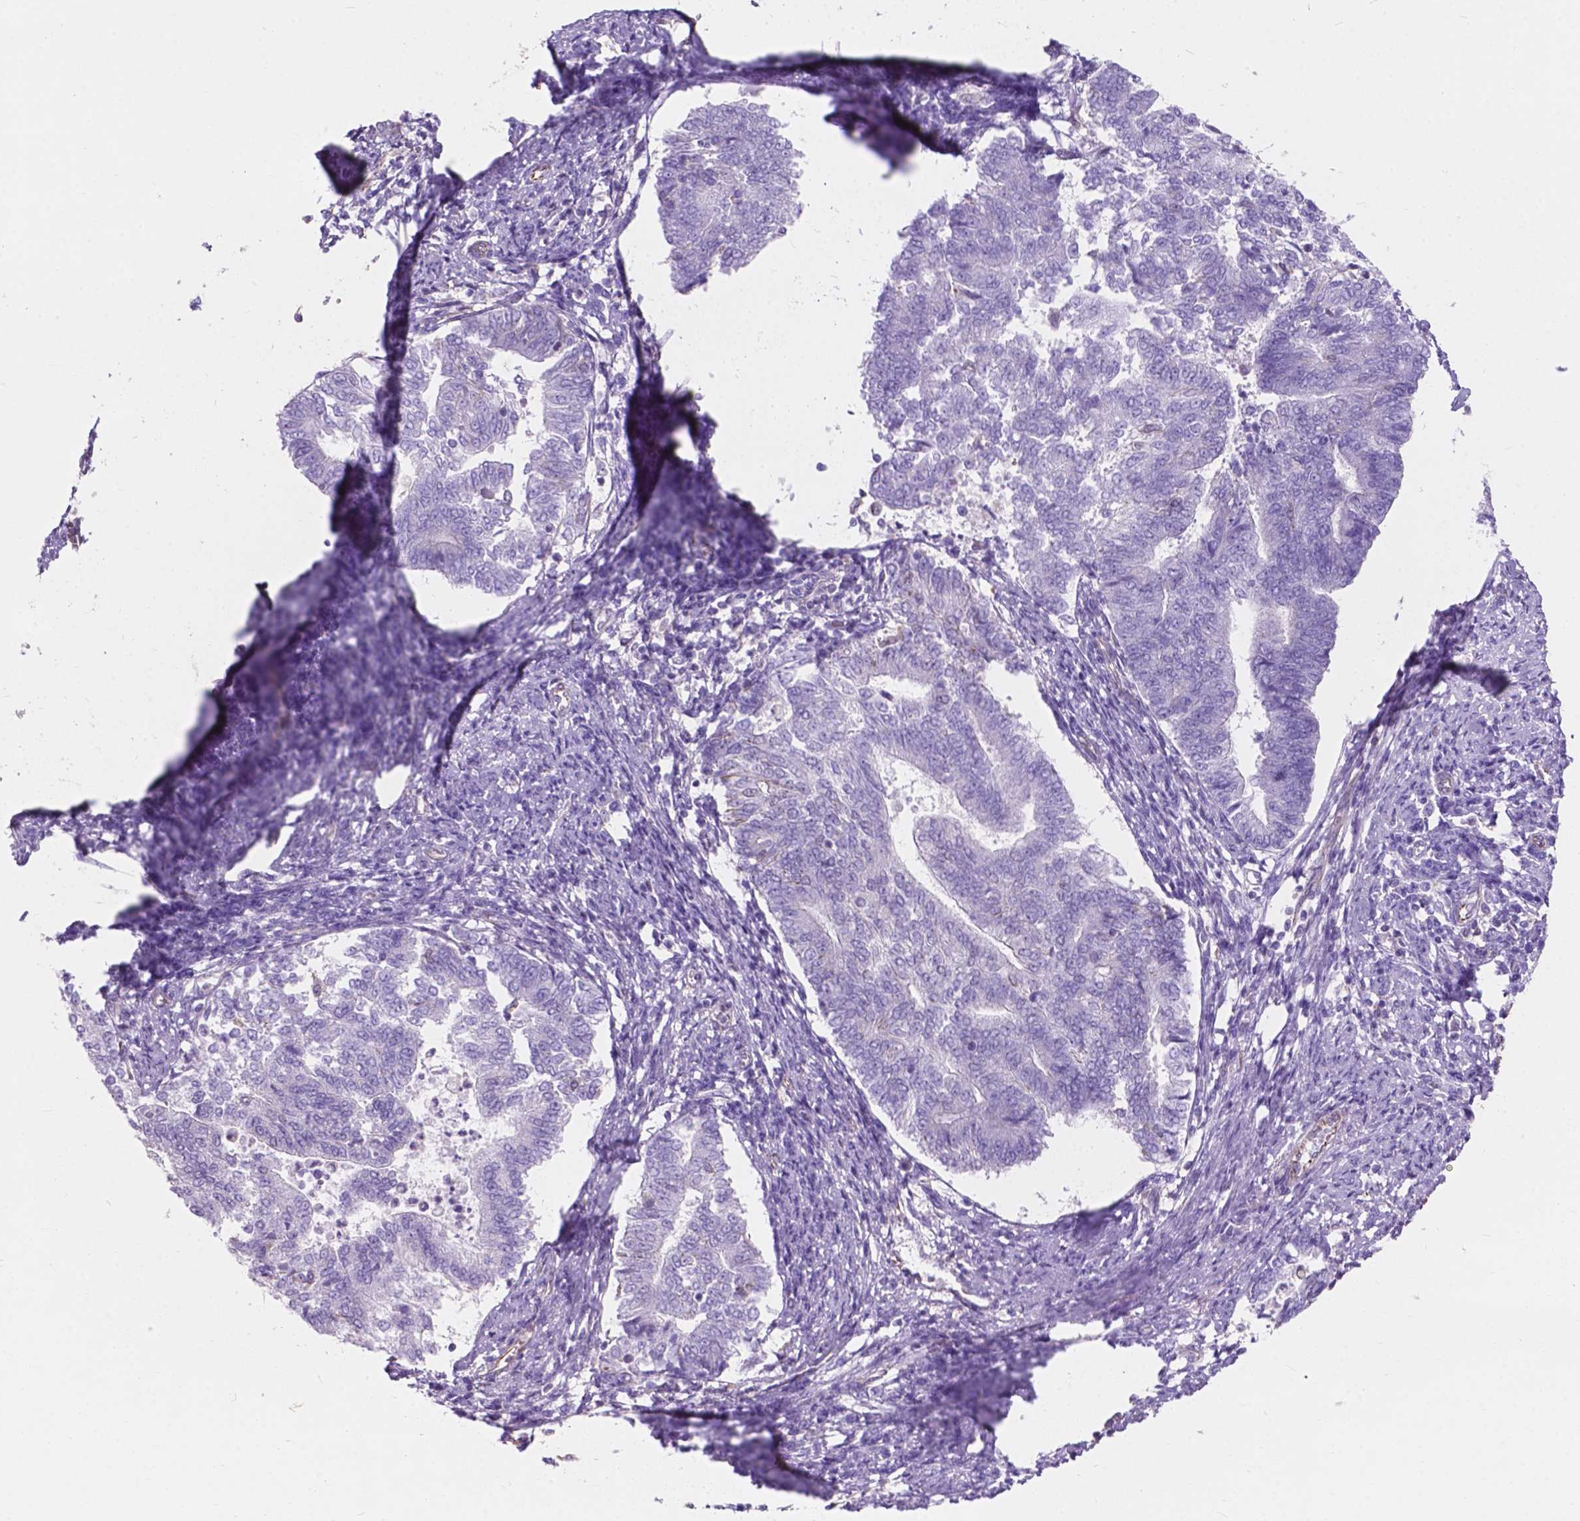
{"staining": {"intensity": "negative", "quantity": "none", "location": "none"}, "tissue": "endometrial cancer", "cell_type": "Tumor cells", "image_type": "cancer", "snomed": [{"axis": "morphology", "description": "Adenocarcinoma, NOS"}, {"axis": "topography", "description": "Endometrium"}], "caption": "Immunohistochemistry of human endometrial cancer (adenocarcinoma) demonstrates no staining in tumor cells. Brightfield microscopy of immunohistochemistry stained with DAB (brown) and hematoxylin (blue), captured at high magnification.", "gene": "AMOT", "patient": {"sex": "female", "age": 65}}